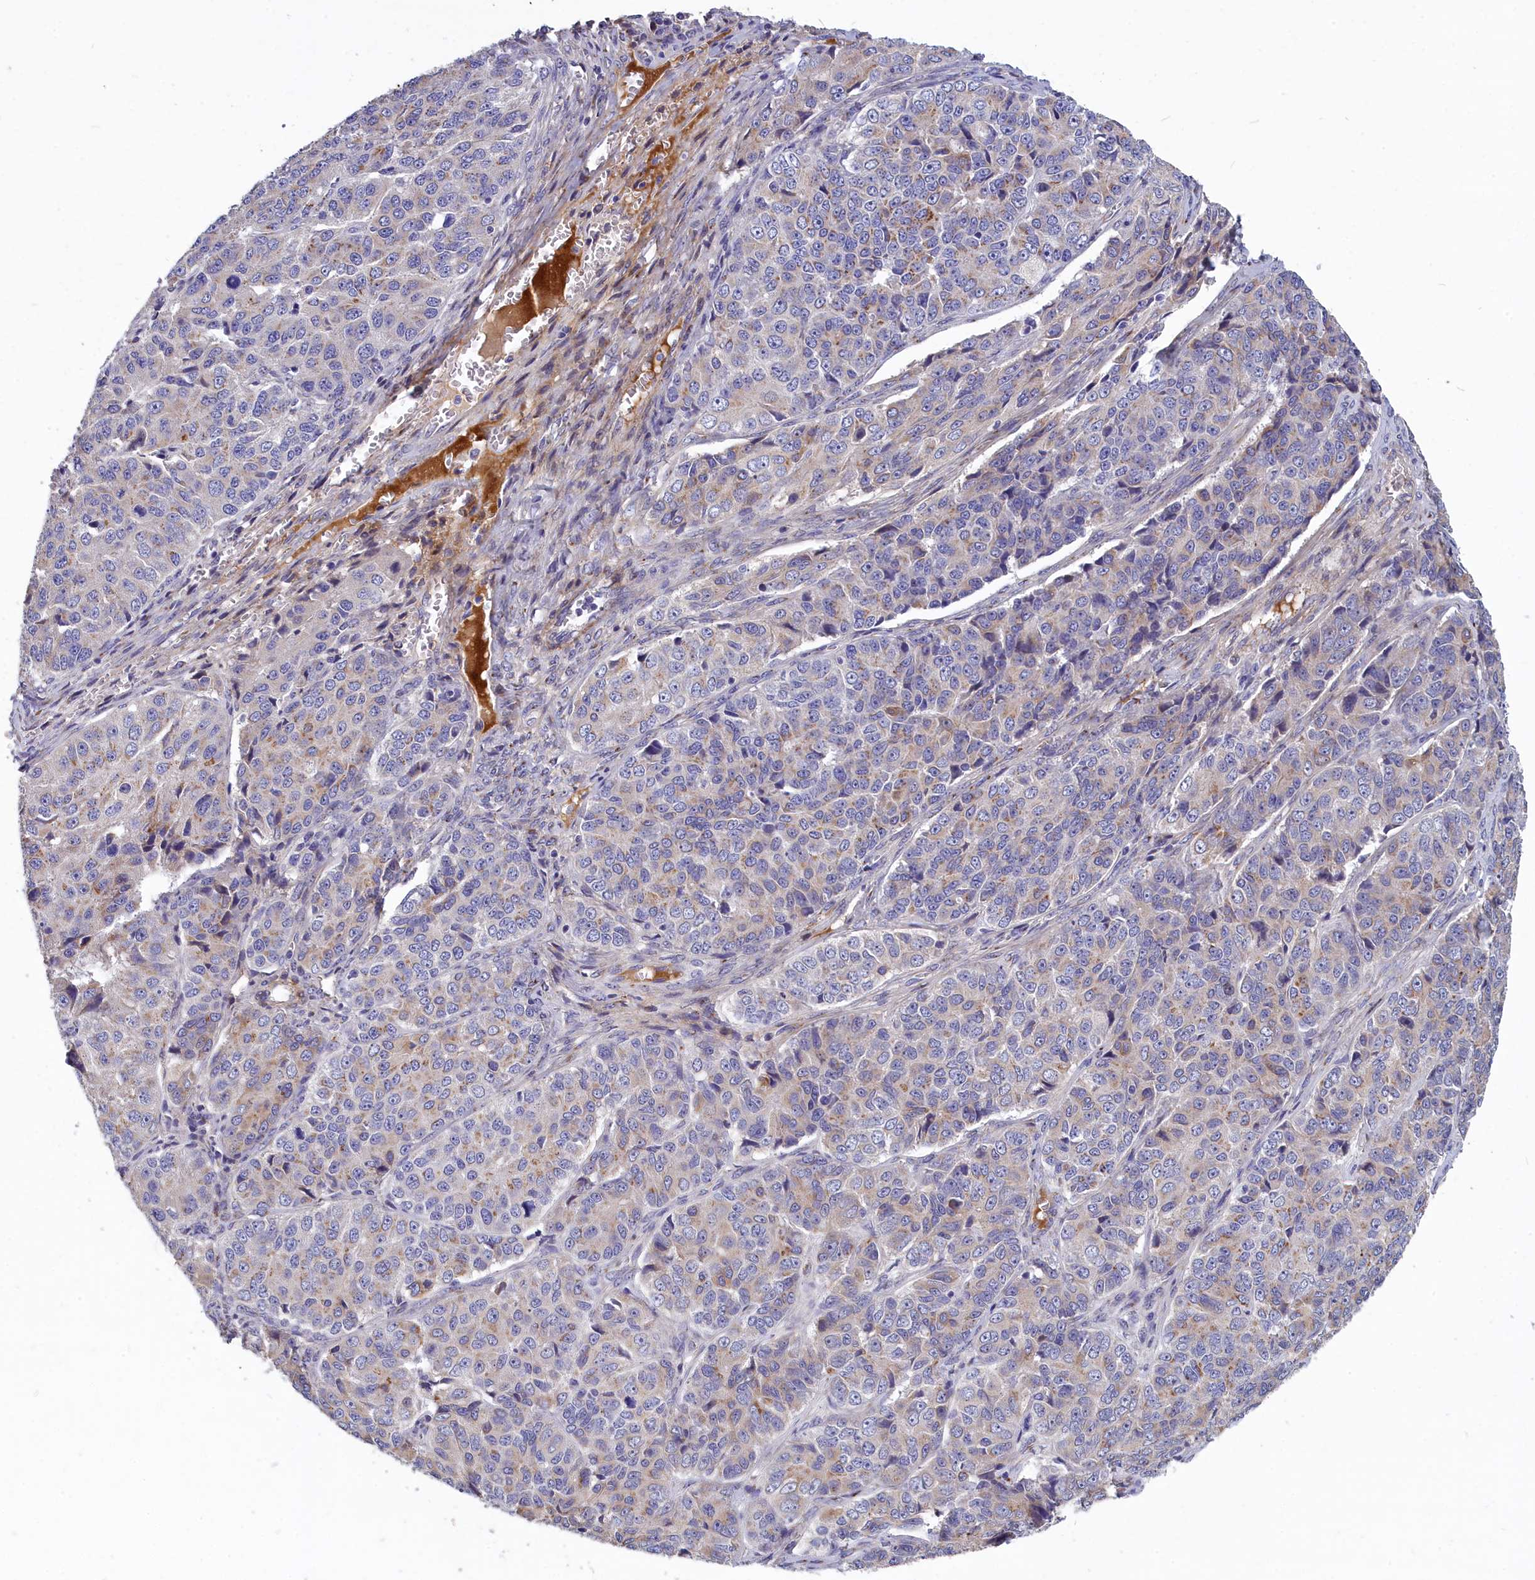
{"staining": {"intensity": "moderate", "quantity": "<25%", "location": "cytoplasmic/membranous"}, "tissue": "ovarian cancer", "cell_type": "Tumor cells", "image_type": "cancer", "snomed": [{"axis": "morphology", "description": "Carcinoma, endometroid"}, {"axis": "topography", "description": "Ovary"}], "caption": "This photomicrograph demonstrates immunohistochemistry (IHC) staining of human ovarian endometroid carcinoma, with low moderate cytoplasmic/membranous staining in approximately <25% of tumor cells.", "gene": "TUBGCP4", "patient": {"sex": "female", "age": 51}}